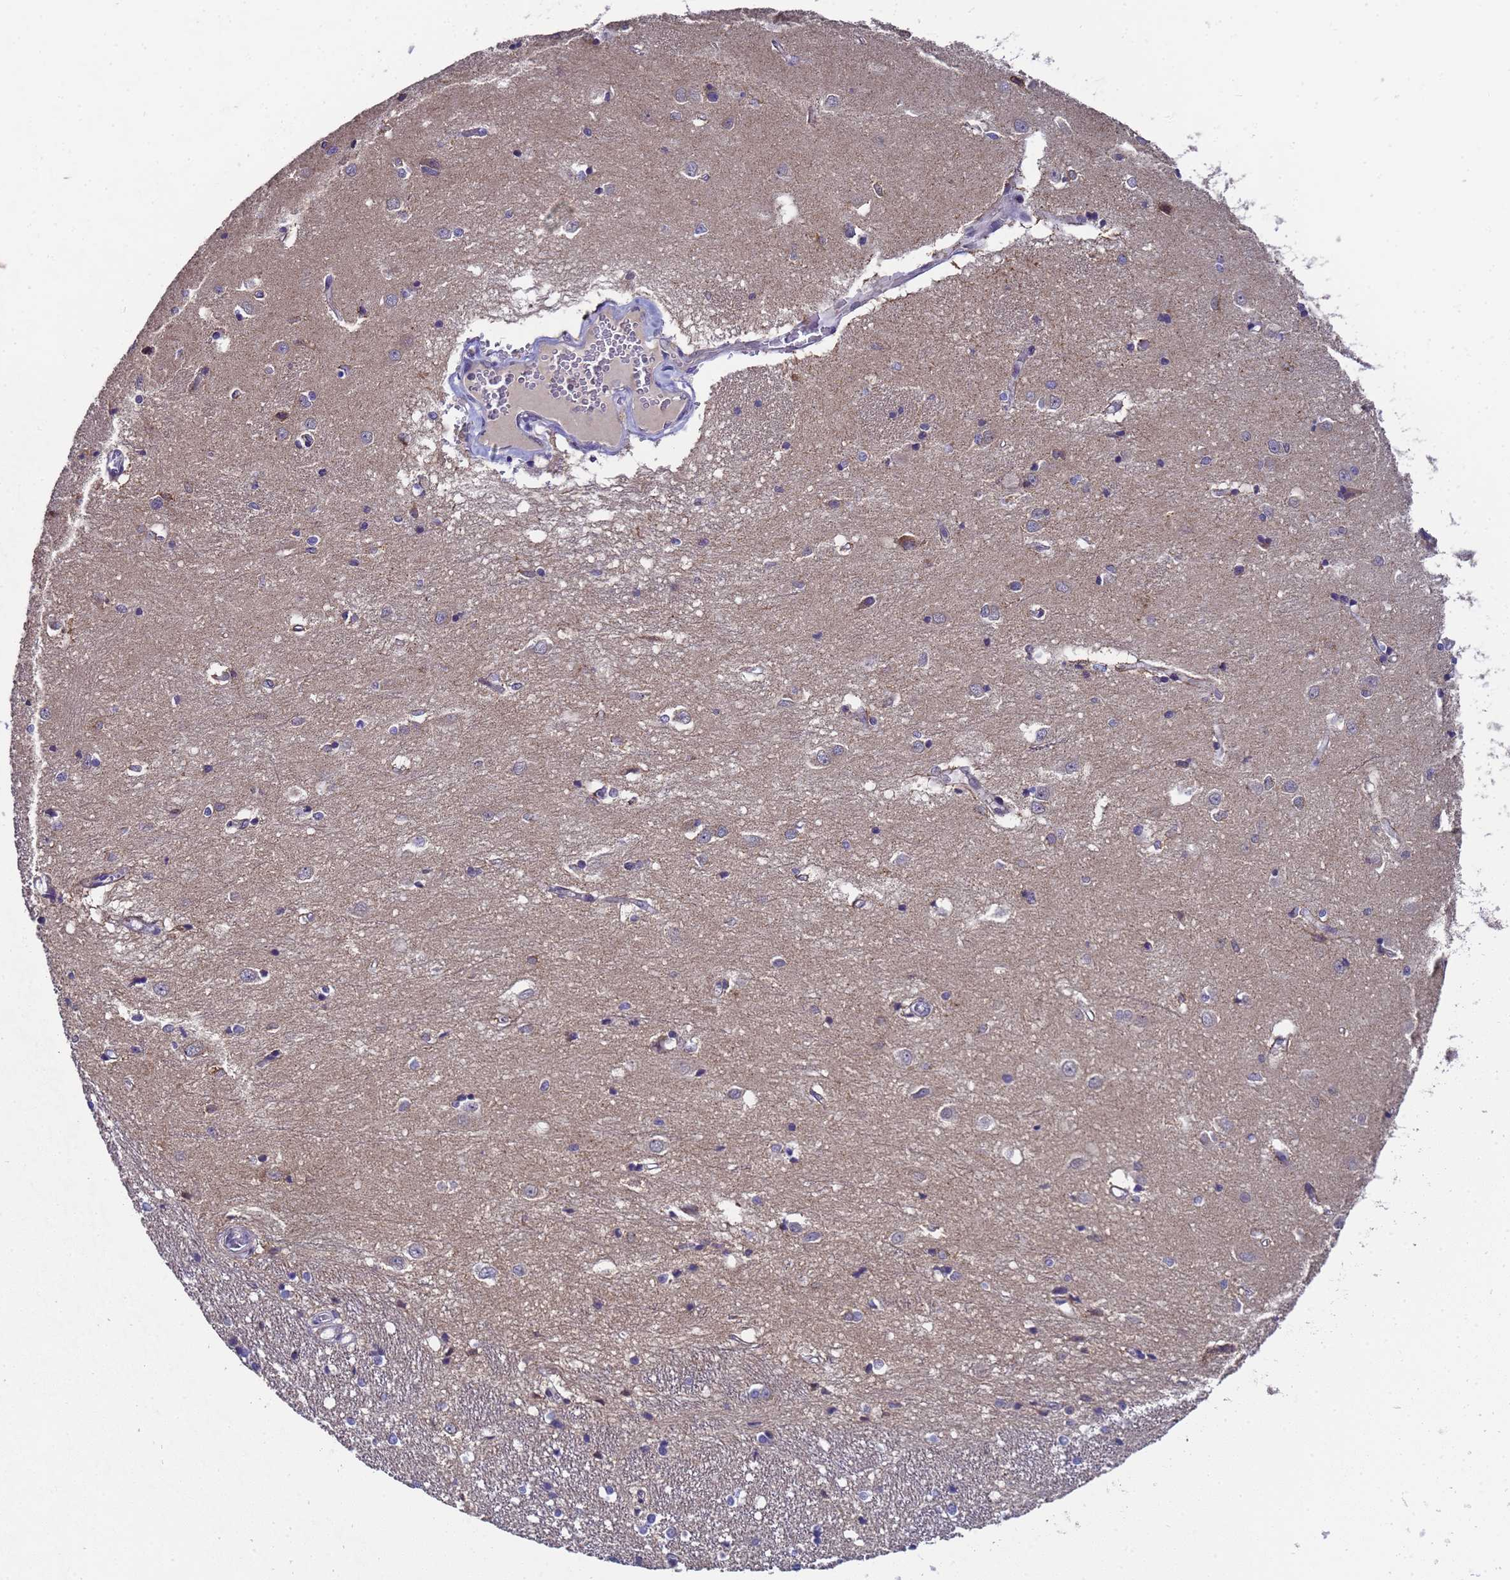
{"staining": {"intensity": "moderate", "quantity": "<25%", "location": "cytoplasmic/membranous"}, "tissue": "caudate", "cell_type": "Glial cells", "image_type": "normal", "snomed": [{"axis": "morphology", "description": "Normal tissue, NOS"}, {"axis": "topography", "description": "Lateral ventricle wall"}], "caption": "Approximately <25% of glial cells in normal caudate show moderate cytoplasmic/membranous protein expression as visualized by brown immunohistochemical staining.", "gene": "ANAPC13", "patient": {"sex": "male", "age": 37}}